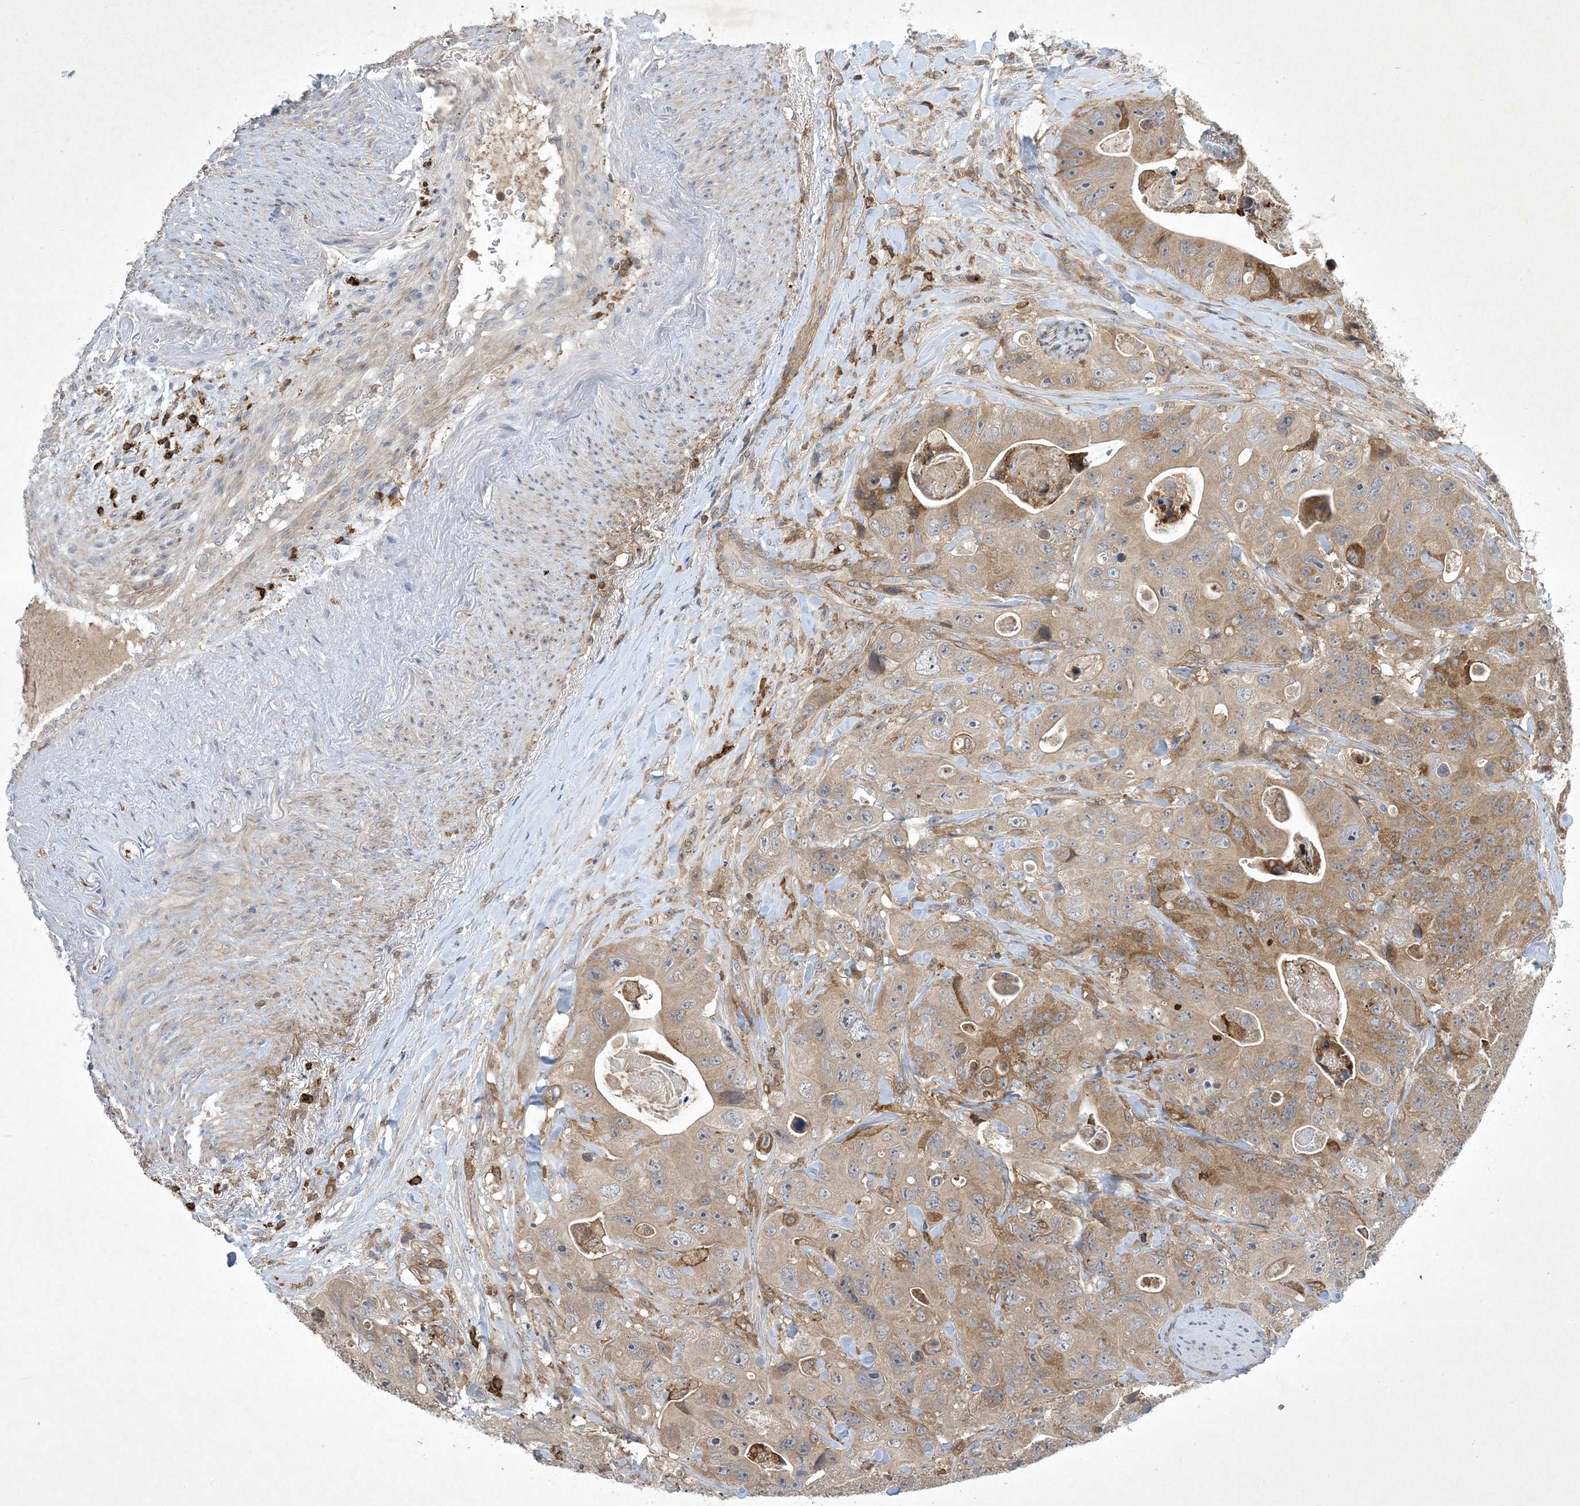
{"staining": {"intensity": "moderate", "quantity": "<25%", "location": "cytoplasmic/membranous"}, "tissue": "colorectal cancer", "cell_type": "Tumor cells", "image_type": "cancer", "snomed": [{"axis": "morphology", "description": "Adenocarcinoma, NOS"}, {"axis": "topography", "description": "Colon"}], "caption": "Tumor cells display moderate cytoplasmic/membranous staining in about <25% of cells in adenocarcinoma (colorectal).", "gene": "AK9", "patient": {"sex": "female", "age": 46}}